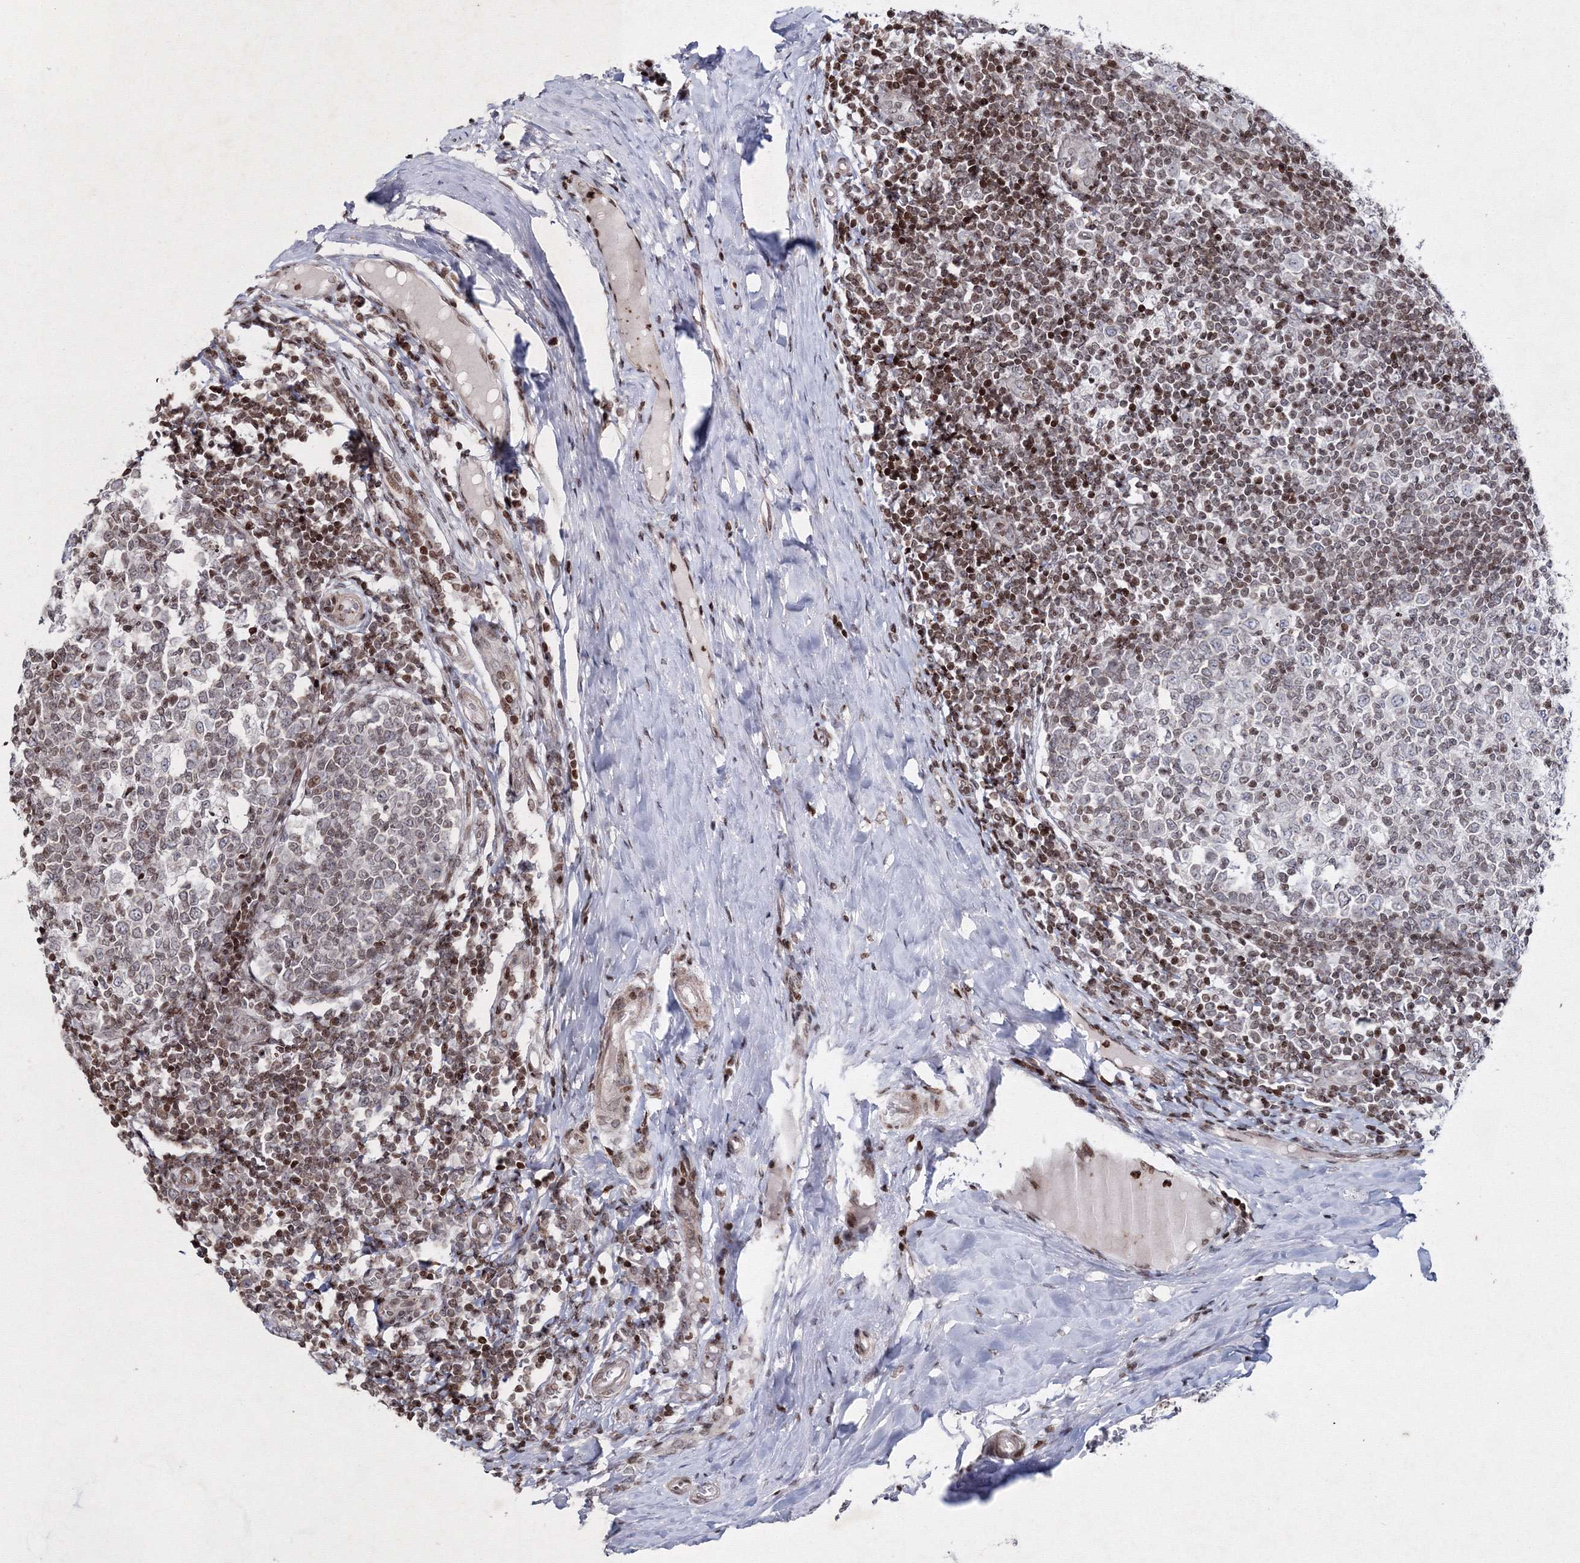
{"staining": {"intensity": "weak", "quantity": "<25%", "location": "nuclear"}, "tissue": "tonsil", "cell_type": "Germinal center cells", "image_type": "normal", "snomed": [{"axis": "morphology", "description": "Normal tissue, NOS"}, {"axis": "topography", "description": "Tonsil"}], "caption": "Protein analysis of benign tonsil reveals no significant staining in germinal center cells.", "gene": "SMIM29", "patient": {"sex": "female", "age": 19}}